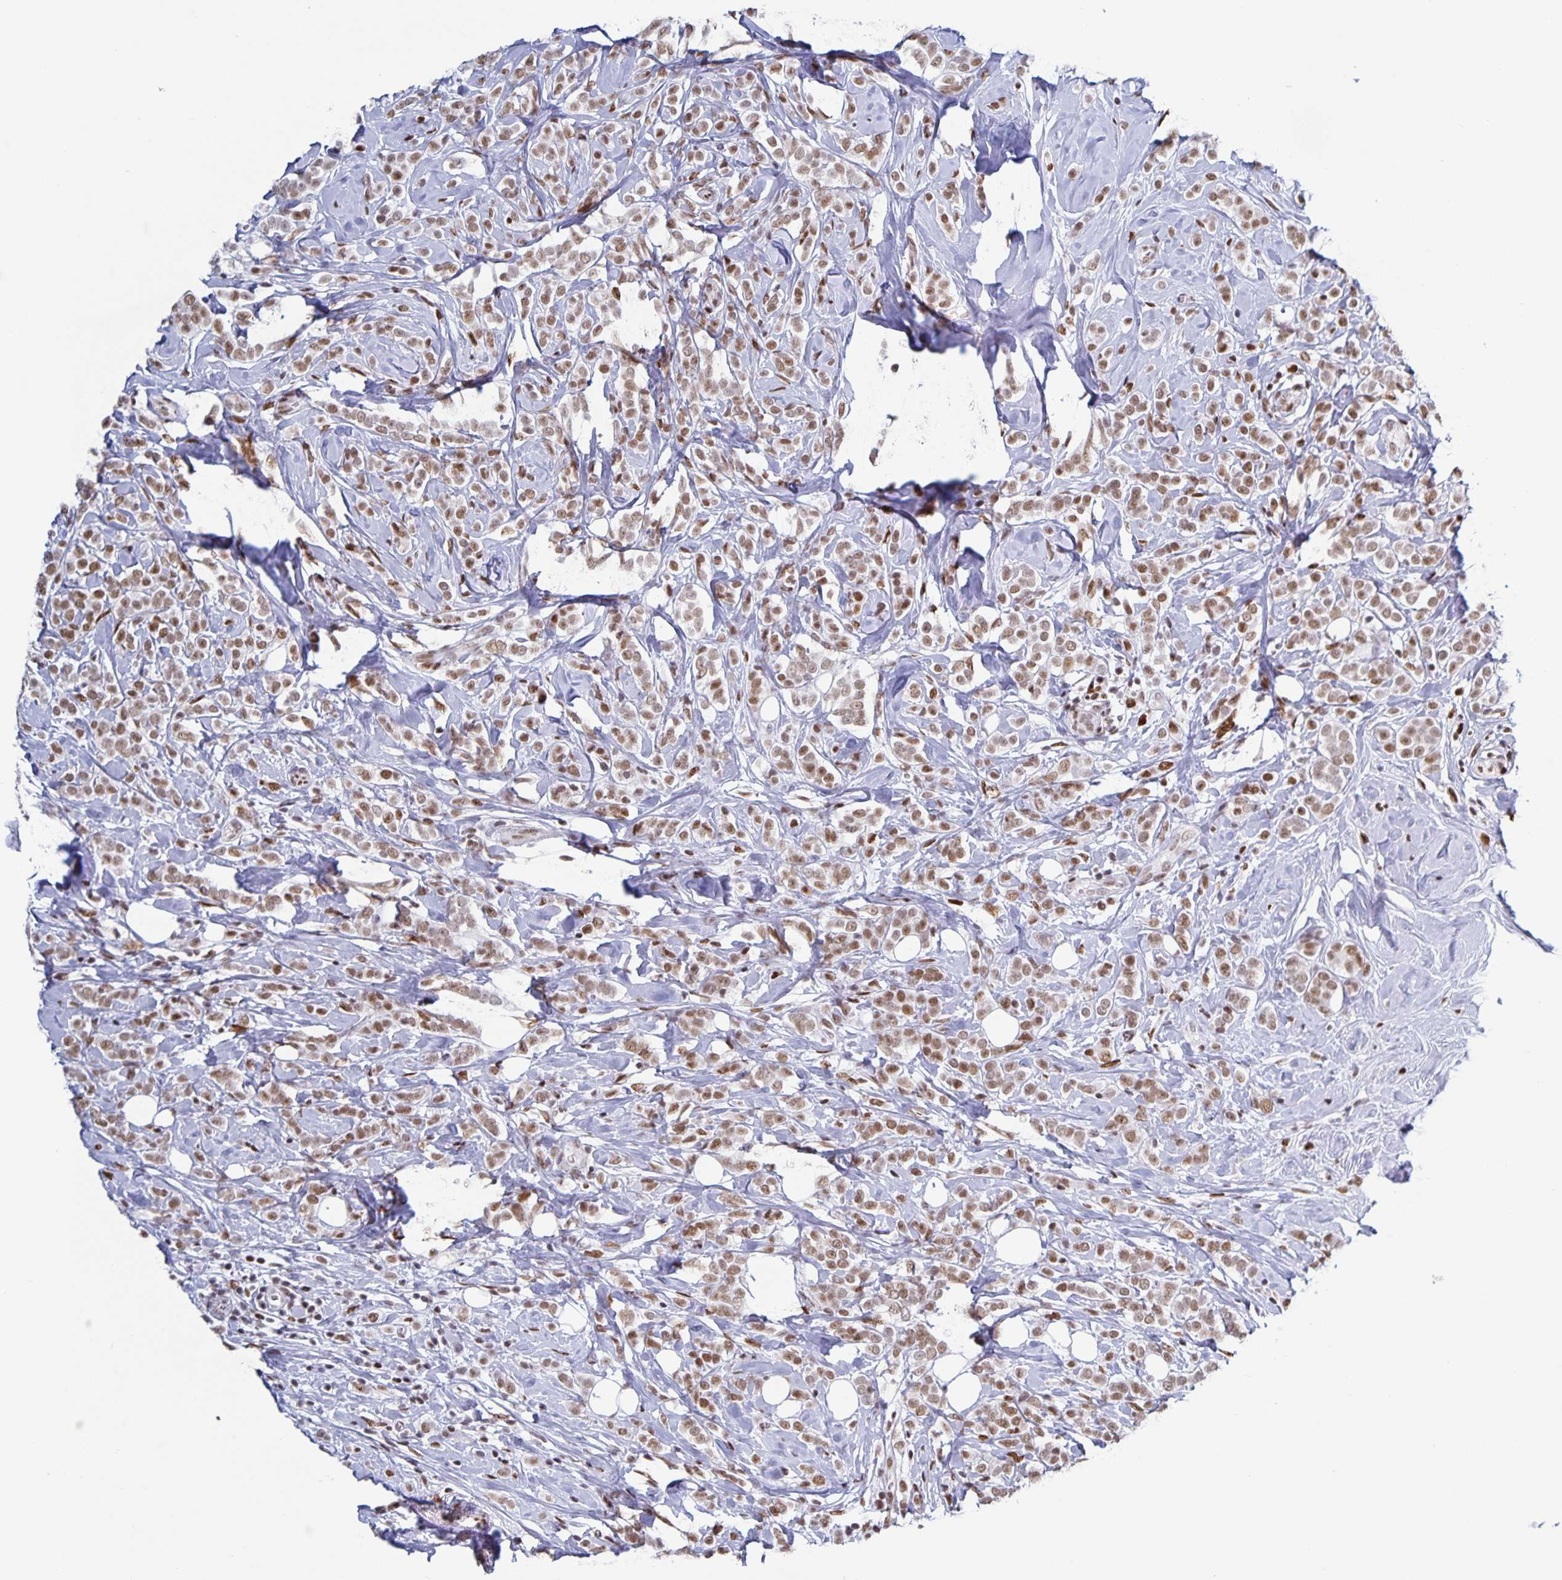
{"staining": {"intensity": "moderate", "quantity": ">75%", "location": "nuclear"}, "tissue": "breast cancer", "cell_type": "Tumor cells", "image_type": "cancer", "snomed": [{"axis": "morphology", "description": "Lobular carcinoma"}, {"axis": "topography", "description": "Breast"}], "caption": "The micrograph shows staining of lobular carcinoma (breast), revealing moderate nuclear protein positivity (brown color) within tumor cells.", "gene": "JUND", "patient": {"sex": "female", "age": 49}}